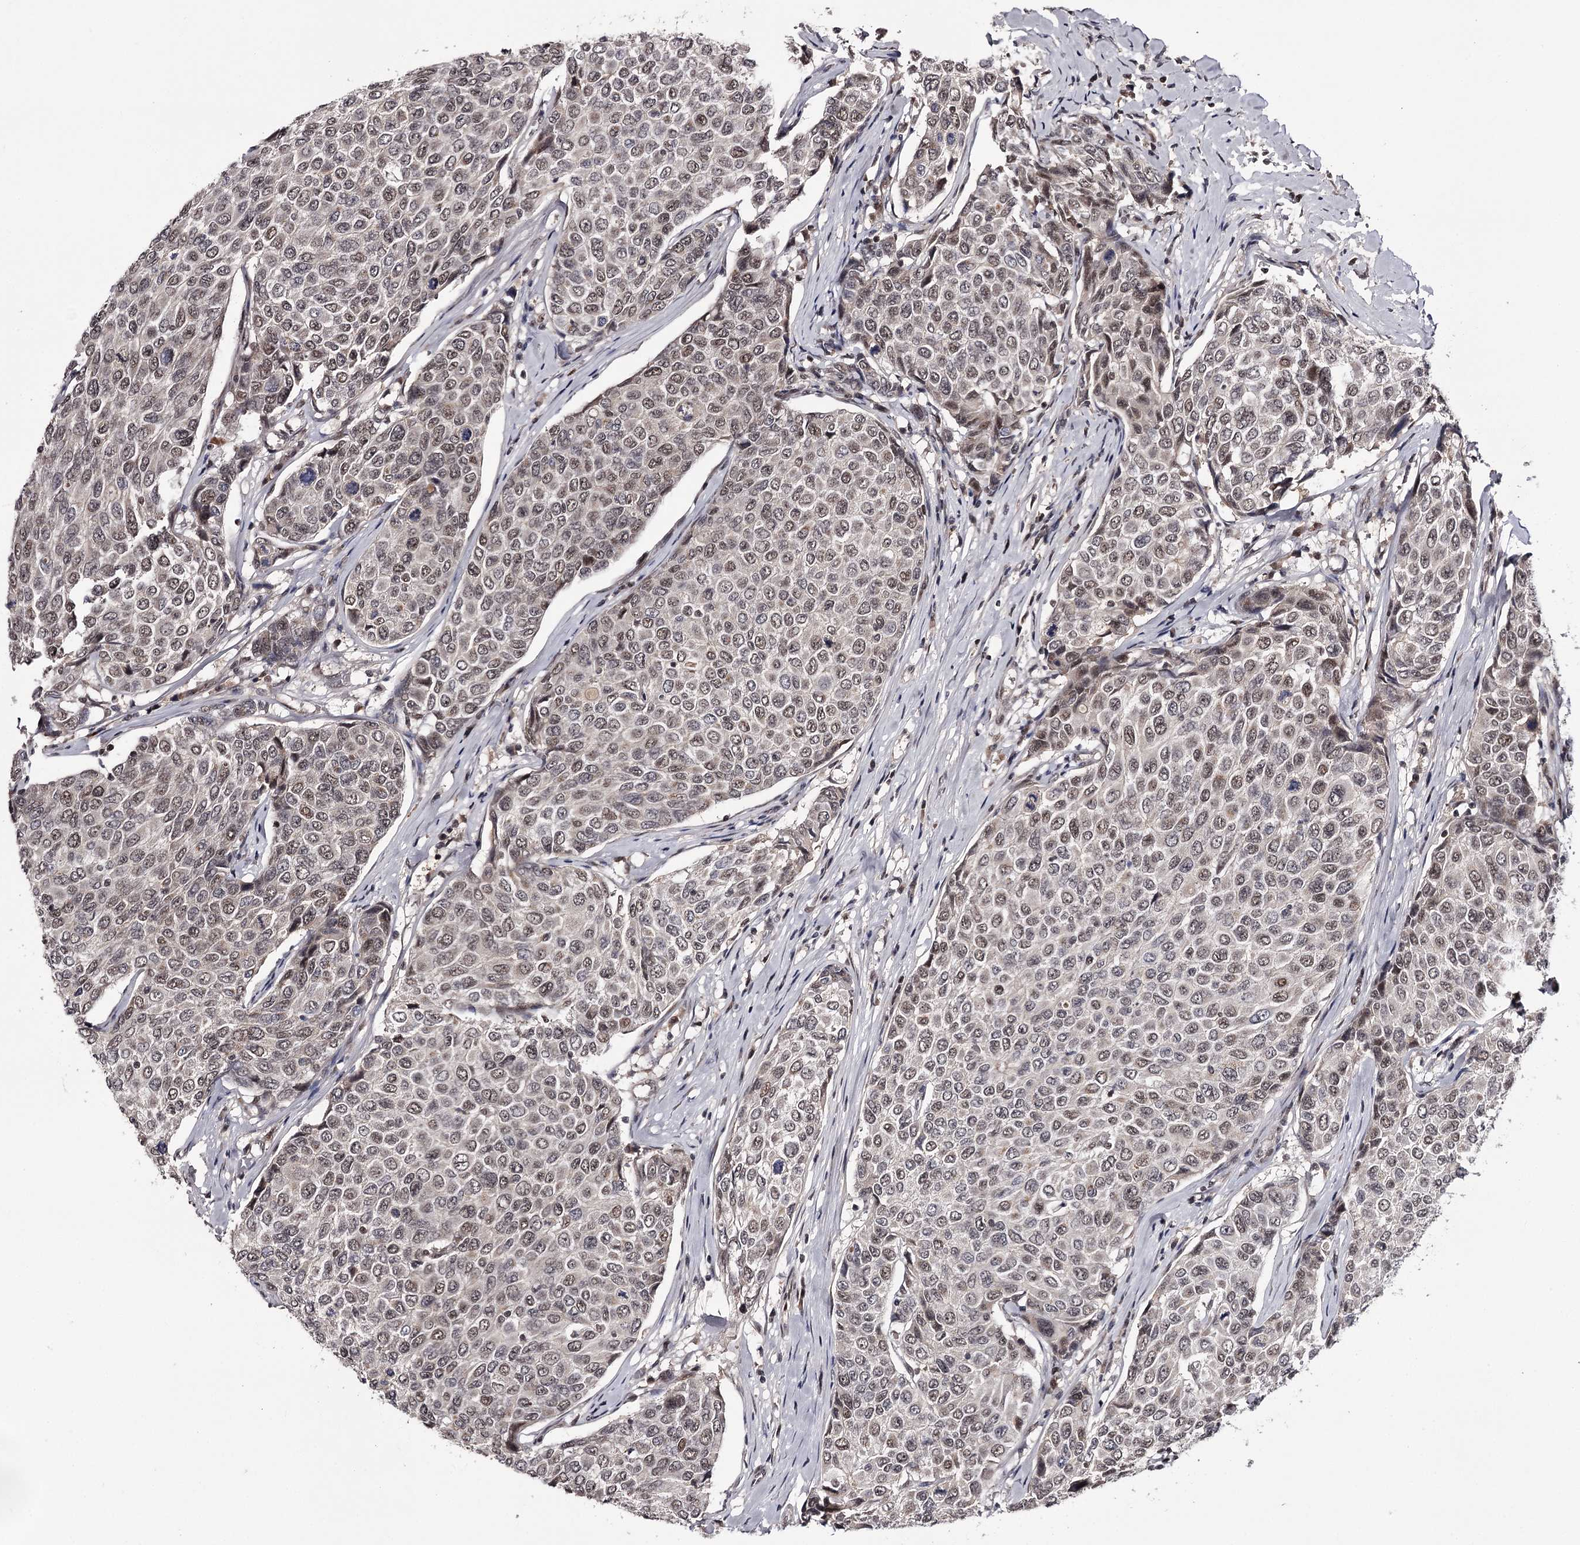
{"staining": {"intensity": "weak", "quantity": "25%-75%", "location": "nuclear"}, "tissue": "breast cancer", "cell_type": "Tumor cells", "image_type": "cancer", "snomed": [{"axis": "morphology", "description": "Duct carcinoma"}, {"axis": "topography", "description": "Breast"}], "caption": "This is a photomicrograph of IHC staining of breast cancer, which shows weak positivity in the nuclear of tumor cells.", "gene": "TTC33", "patient": {"sex": "female", "age": 55}}